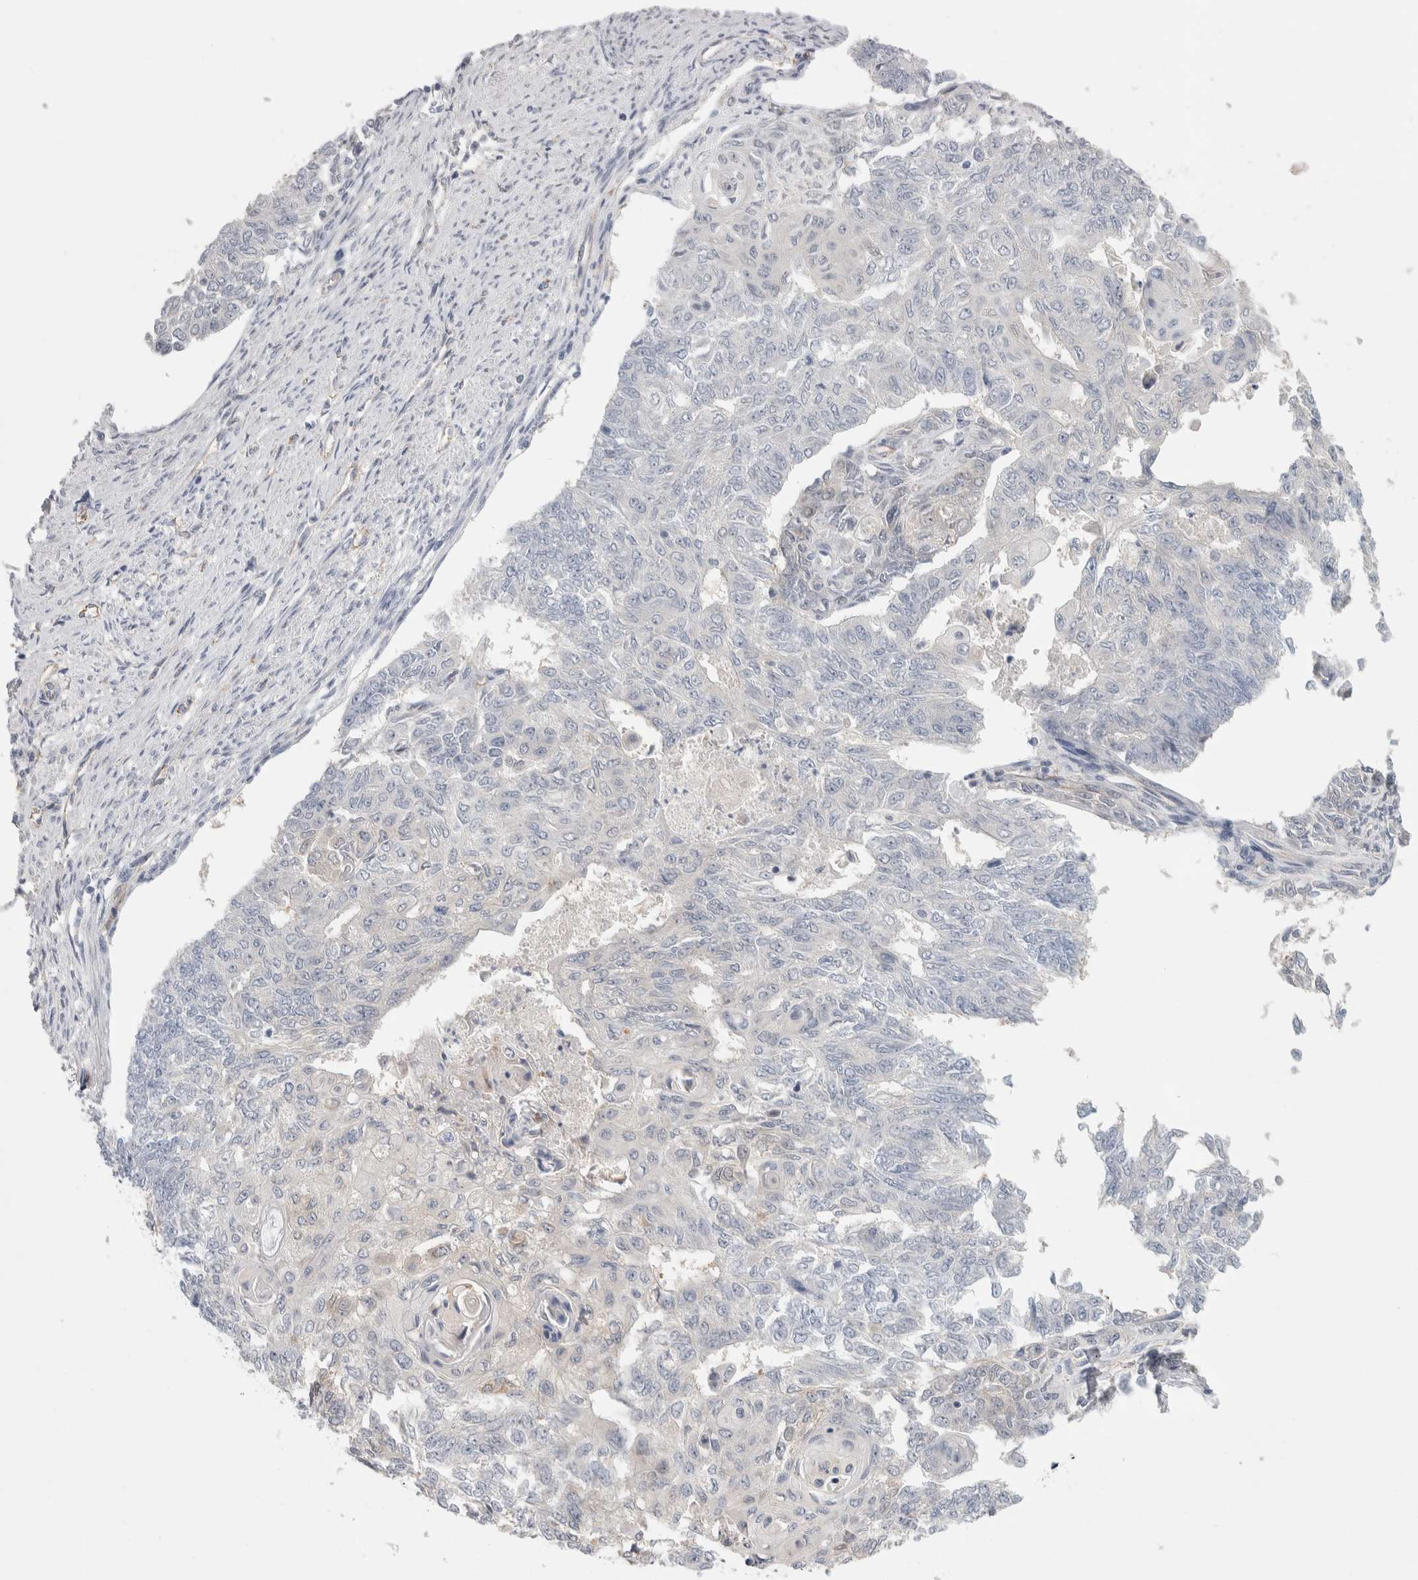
{"staining": {"intensity": "negative", "quantity": "none", "location": "none"}, "tissue": "endometrial cancer", "cell_type": "Tumor cells", "image_type": "cancer", "snomed": [{"axis": "morphology", "description": "Adenocarcinoma, NOS"}, {"axis": "topography", "description": "Endometrium"}], "caption": "Tumor cells show no significant staining in endometrial adenocarcinoma.", "gene": "ZNF862", "patient": {"sex": "female", "age": 32}}